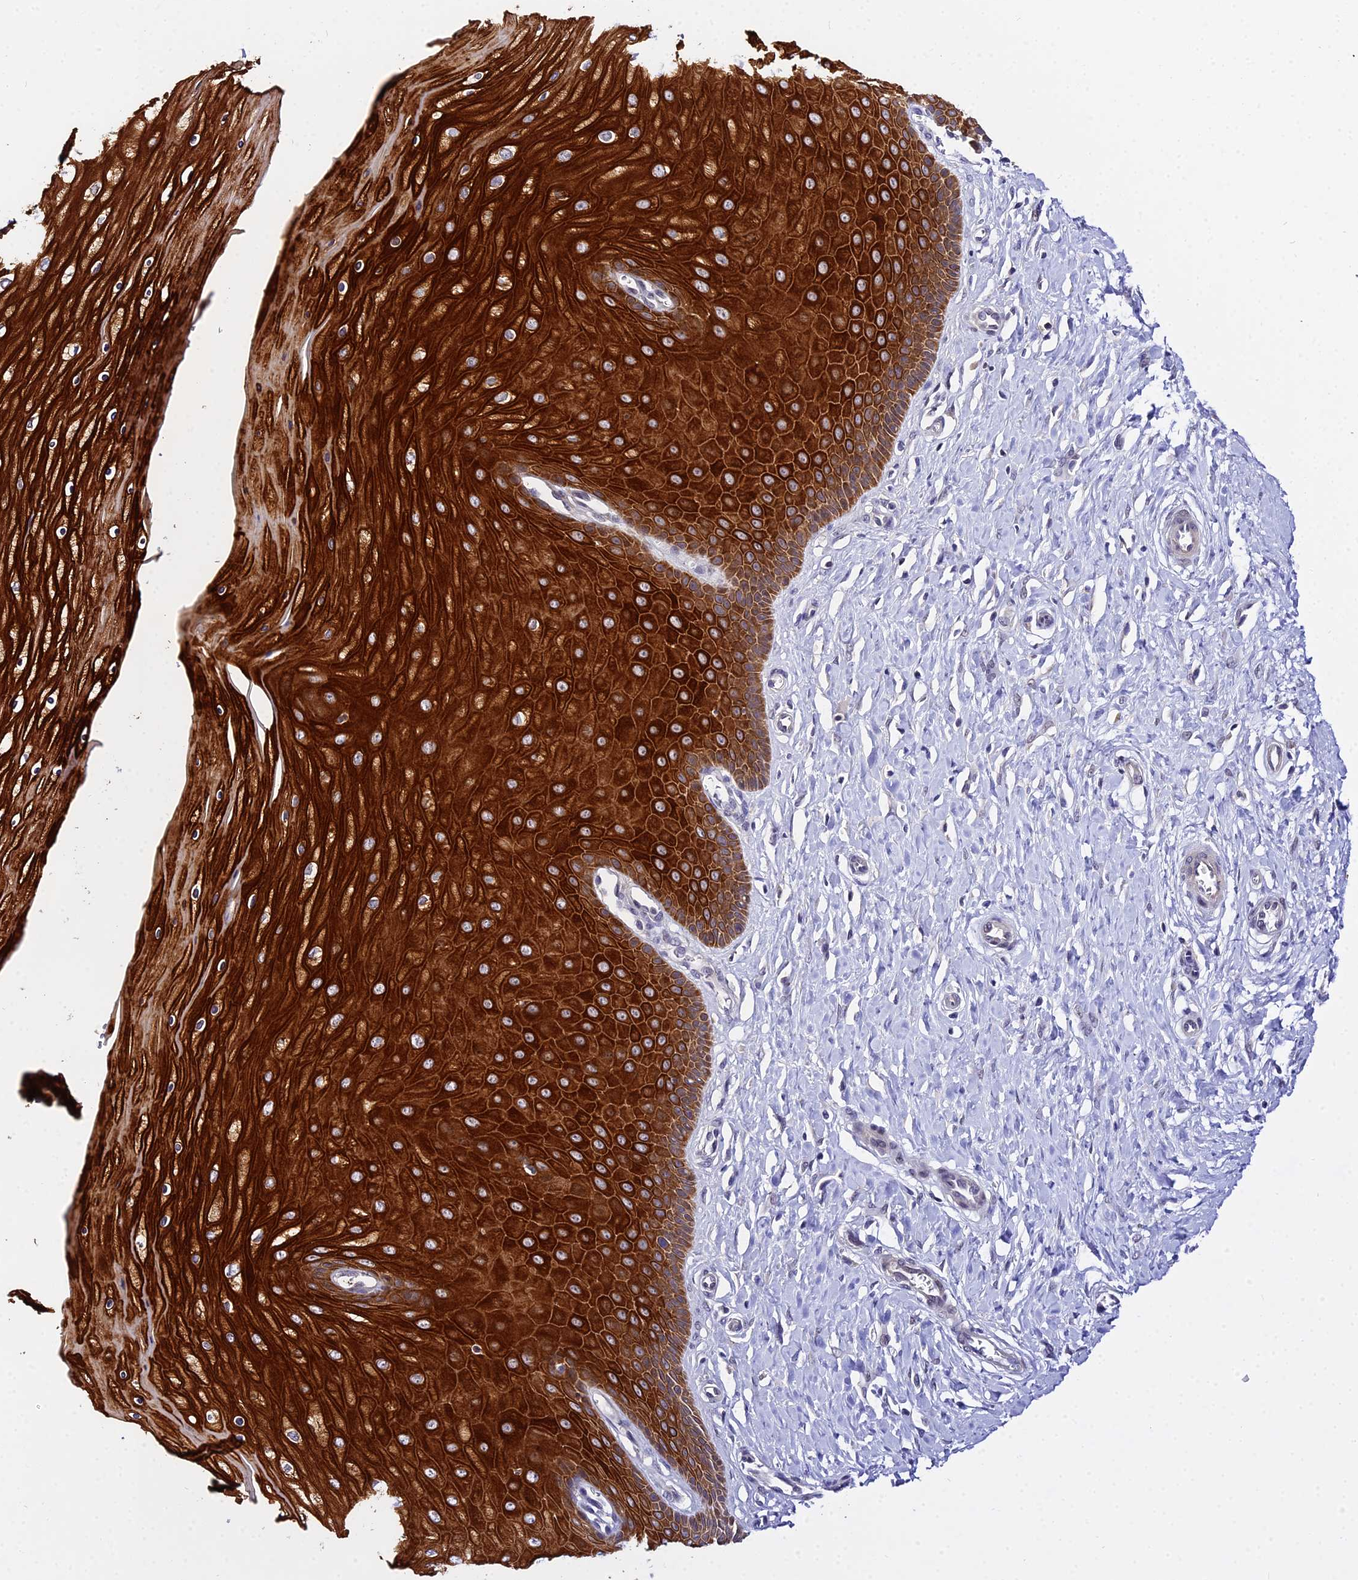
{"staining": {"intensity": "strong", "quantity": ">75%", "location": "cytoplasmic/membranous"}, "tissue": "cervix", "cell_type": "Squamous epithelial cells", "image_type": "normal", "snomed": [{"axis": "morphology", "description": "Normal tissue, NOS"}, {"axis": "topography", "description": "Cervix"}], "caption": "Human cervix stained with a brown dye demonstrates strong cytoplasmic/membranous positive expression in about >75% of squamous epithelial cells.", "gene": "ZNF628", "patient": {"sex": "female", "age": 55}}